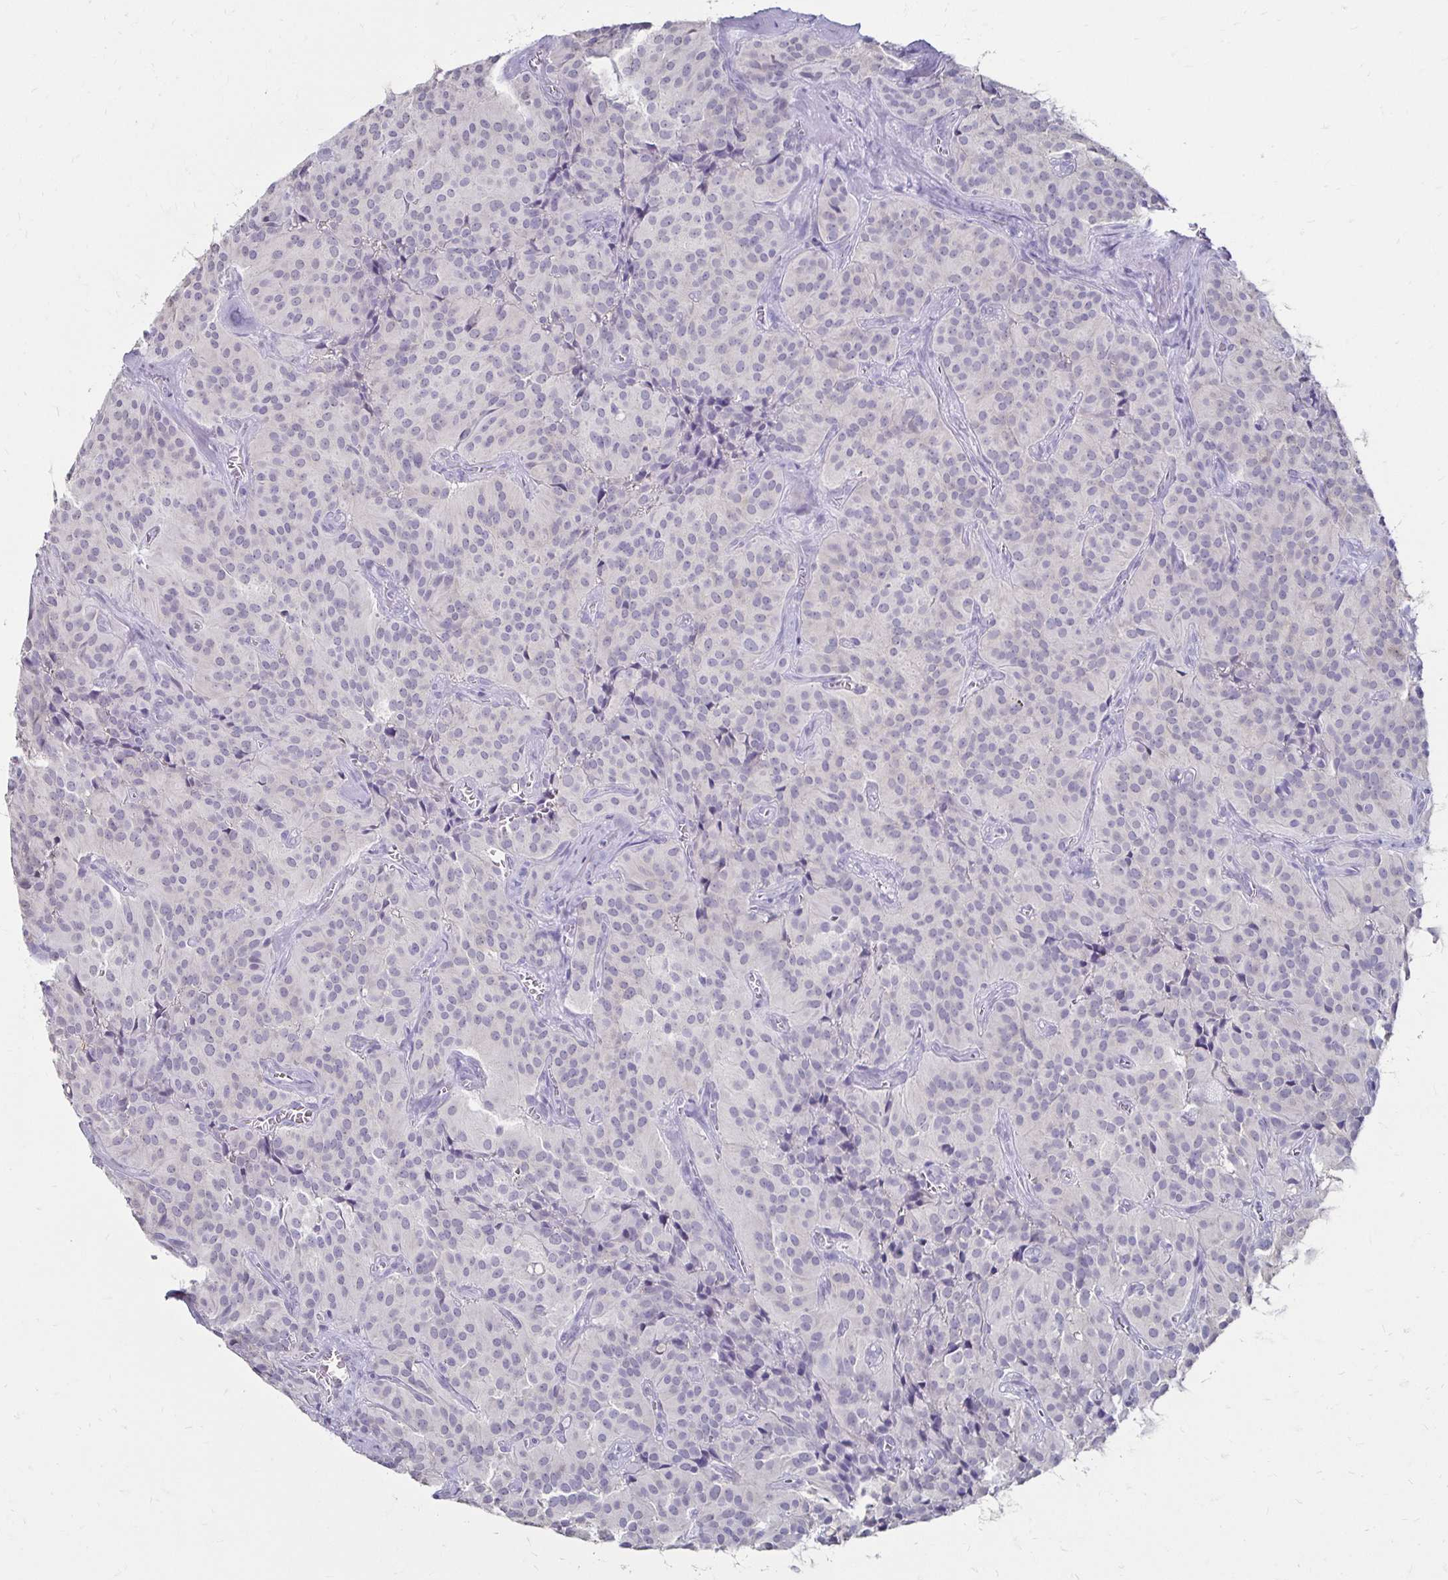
{"staining": {"intensity": "negative", "quantity": "none", "location": "none"}, "tissue": "glioma", "cell_type": "Tumor cells", "image_type": "cancer", "snomed": [{"axis": "morphology", "description": "Glioma, malignant, Low grade"}, {"axis": "topography", "description": "Brain"}], "caption": "IHC of human glioma demonstrates no staining in tumor cells. (DAB immunohistochemistry (IHC) with hematoxylin counter stain).", "gene": "TOMM34", "patient": {"sex": "male", "age": 42}}